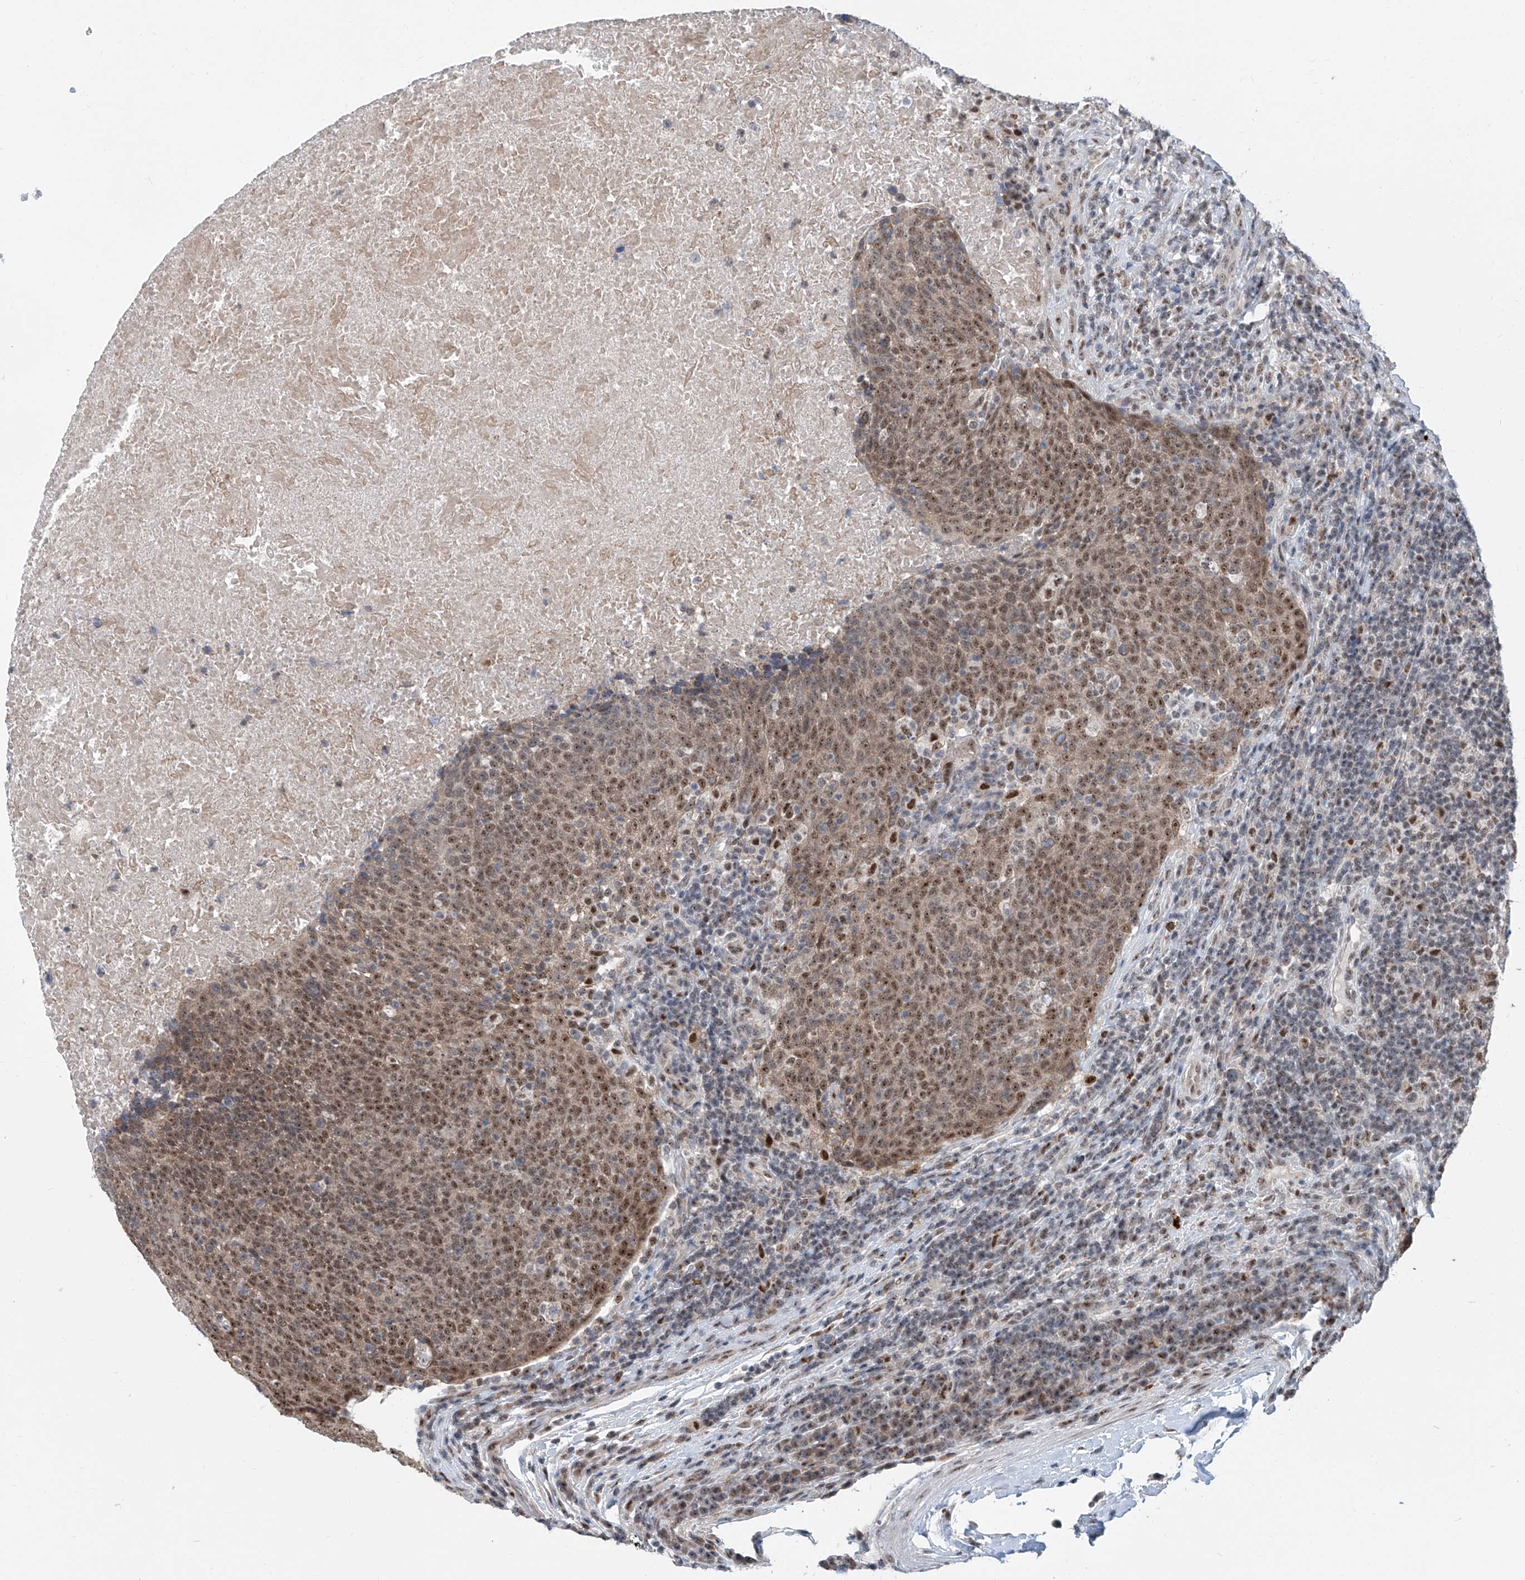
{"staining": {"intensity": "moderate", "quantity": ">75%", "location": "nuclear"}, "tissue": "head and neck cancer", "cell_type": "Tumor cells", "image_type": "cancer", "snomed": [{"axis": "morphology", "description": "Squamous cell carcinoma, NOS"}, {"axis": "morphology", "description": "Squamous cell carcinoma, metastatic, NOS"}, {"axis": "topography", "description": "Lymph node"}, {"axis": "topography", "description": "Head-Neck"}], "caption": "Immunohistochemistry staining of head and neck metastatic squamous cell carcinoma, which reveals medium levels of moderate nuclear staining in about >75% of tumor cells indicating moderate nuclear protein staining. The staining was performed using DAB (3,3'-diaminobenzidine) (brown) for protein detection and nuclei were counterstained in hematoxylin (blue).", "gene": "SDE2", "patient": {"sex": "male", "age": 62}}